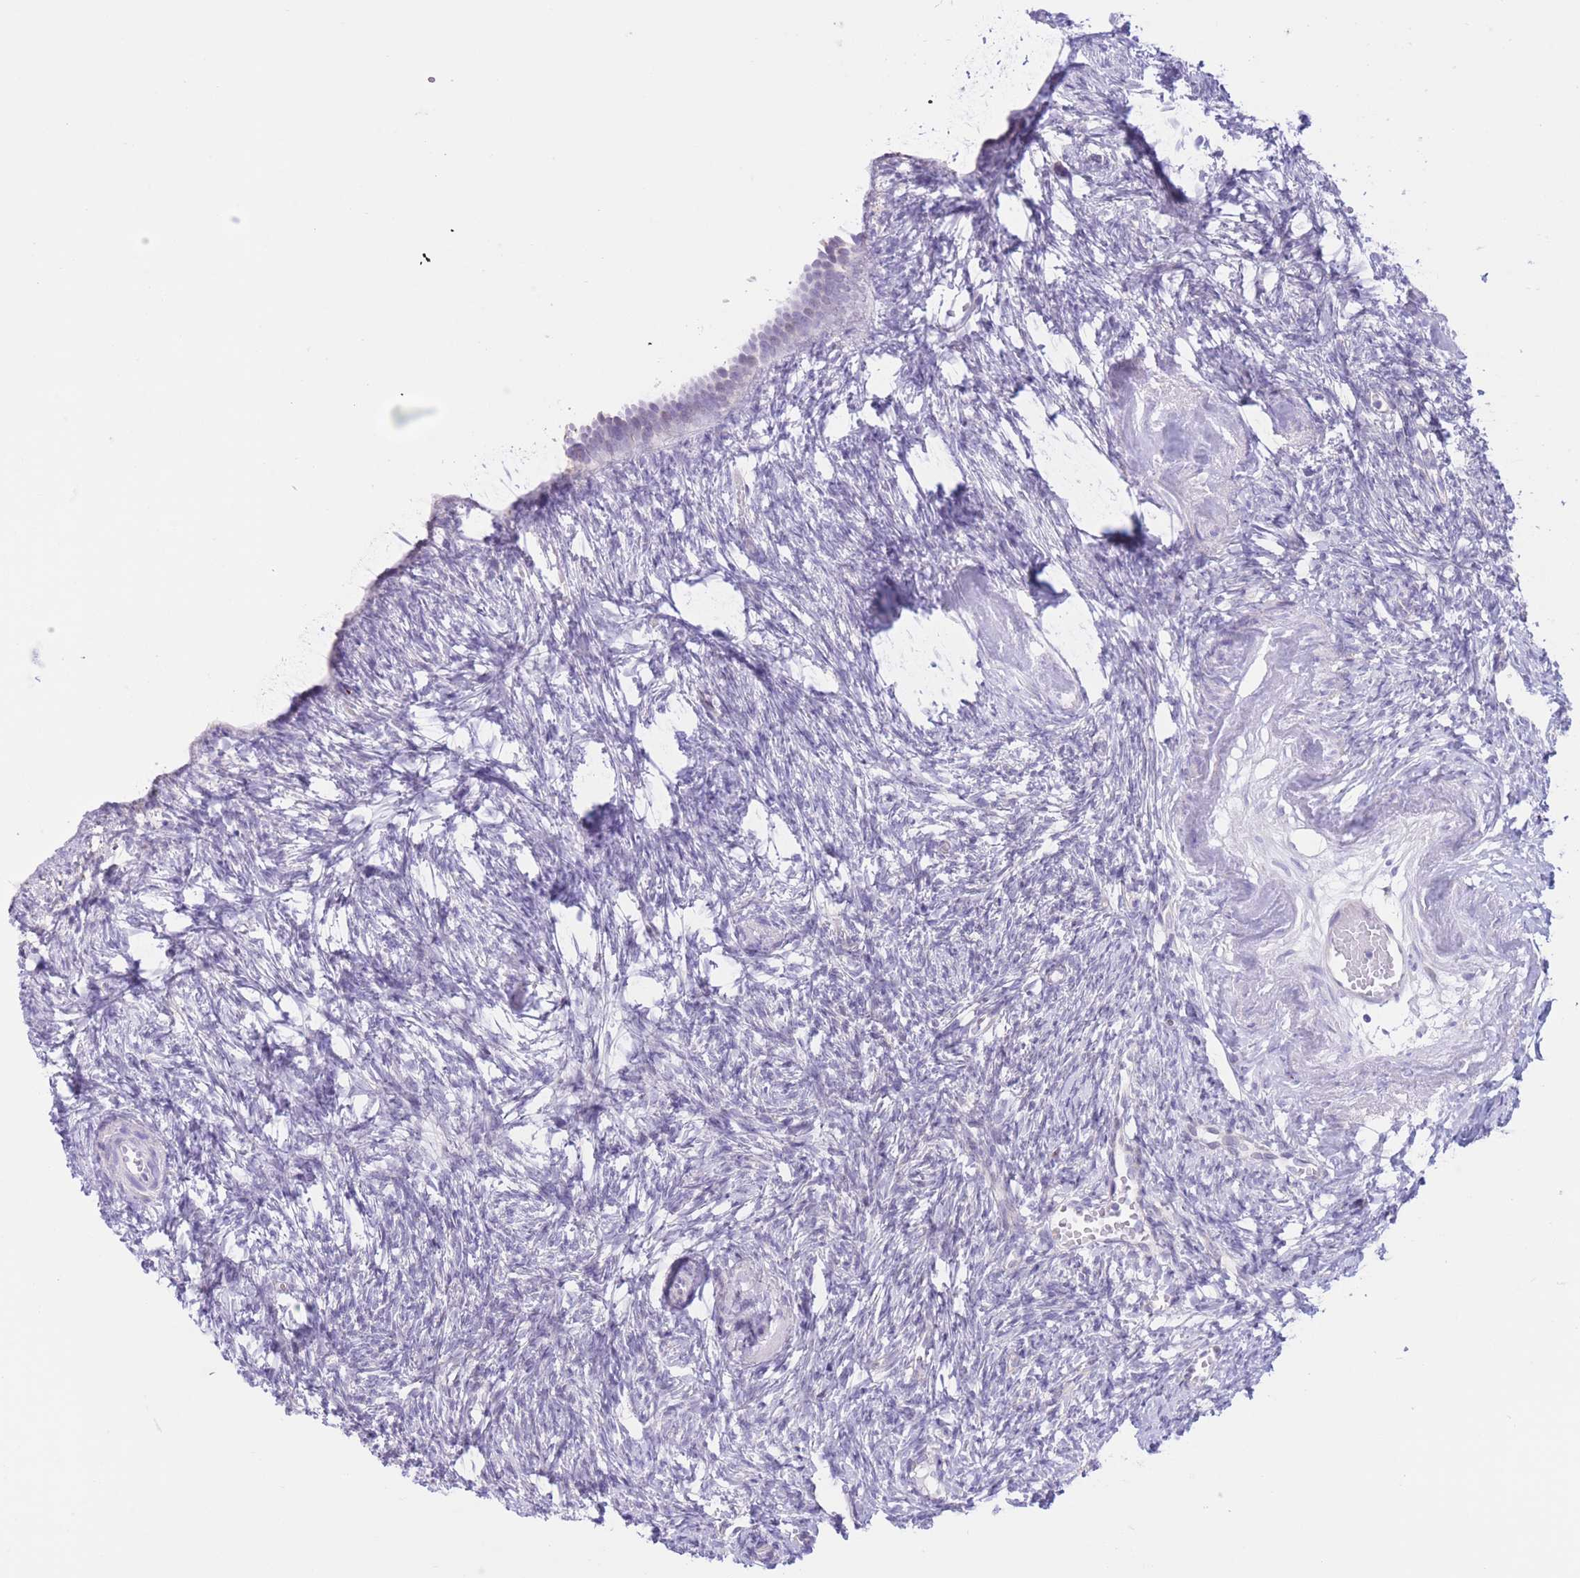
{"staining": {"intensity": "negative", "quantity": "none", "location": "none"}, "tissue": "ovary", "cell_type": "Ovarian stroma cells", "image_type": "normal", "snomed": [{"axis": "morphology", "description": "Normal tissue, NOS"}, {"axis": "topography", "description": "Ovary"}], "caption": "High magnification brightfield microscopy of unremarkable ovary stained with DAB (3,3'-diaminobenzidine) (brown) and counterstained with hematoxylin (blue): ovarian stroma cells show no significant positivity. Brightfield microscopy of immunohistochemistry (IHC) stained with DAB (brown) and hematoxylin (blue), captured at high magnification.", "gene": "MYDGF", "patient": {"sex": "female", "age": 51}}